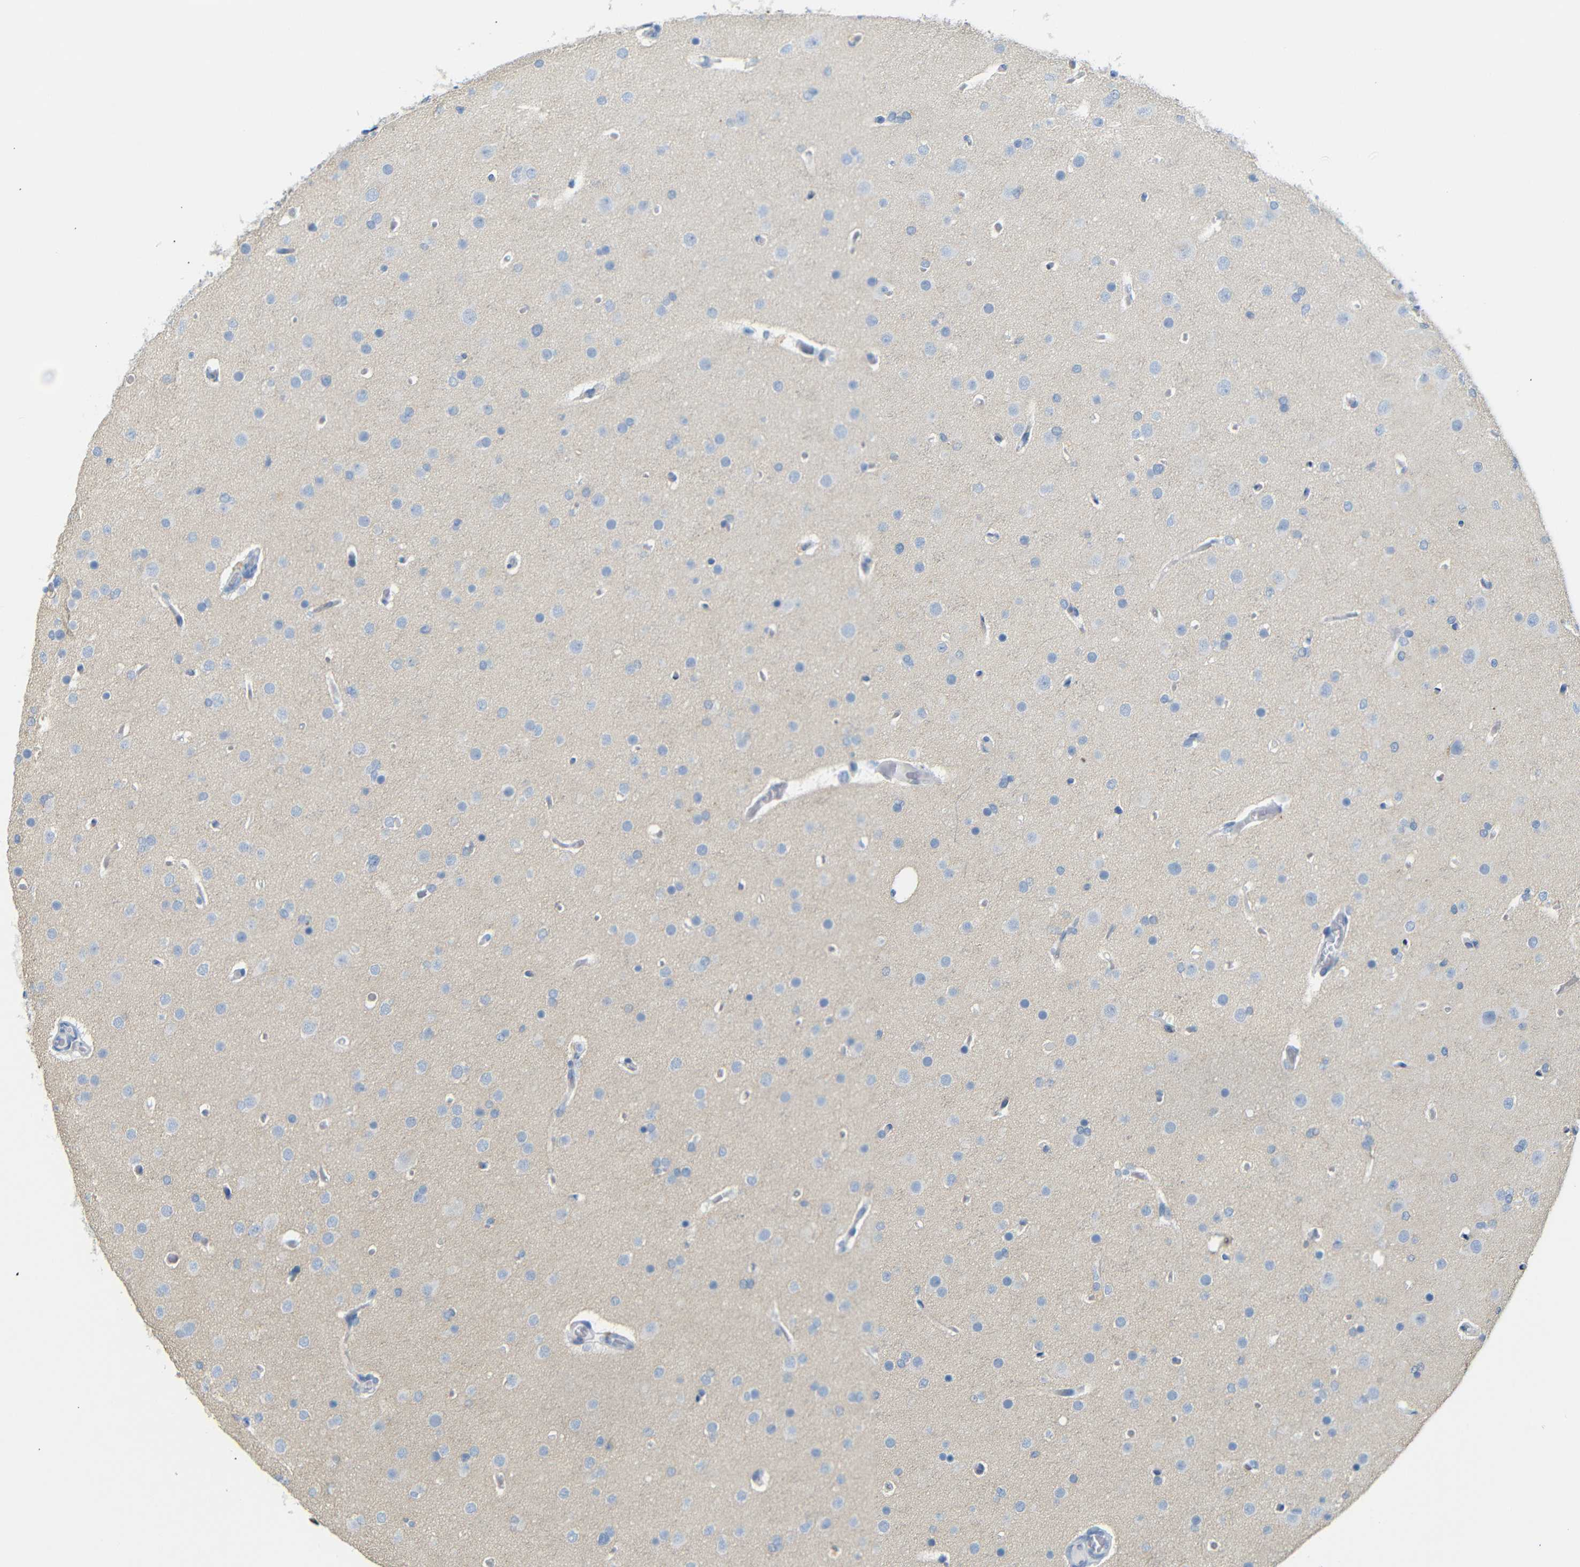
{"staining": {"intensity": "negative", "quantity": "none", "location": "none"}, "tissue": "glioma", "cell_type": "Tumor cells", "image_type": "cancer", "snomed": [{"axis": "morphology", "description": "Glioma, malignant, High grade"}, {"axis": "topography", "description": "Cerebral cortex"}], "caption": "Immunohistochemistry of human glioma exhibits no staining in tumor cells.", "gene": "FCRL1", "patient": {"sex": "female", "age": 36}}